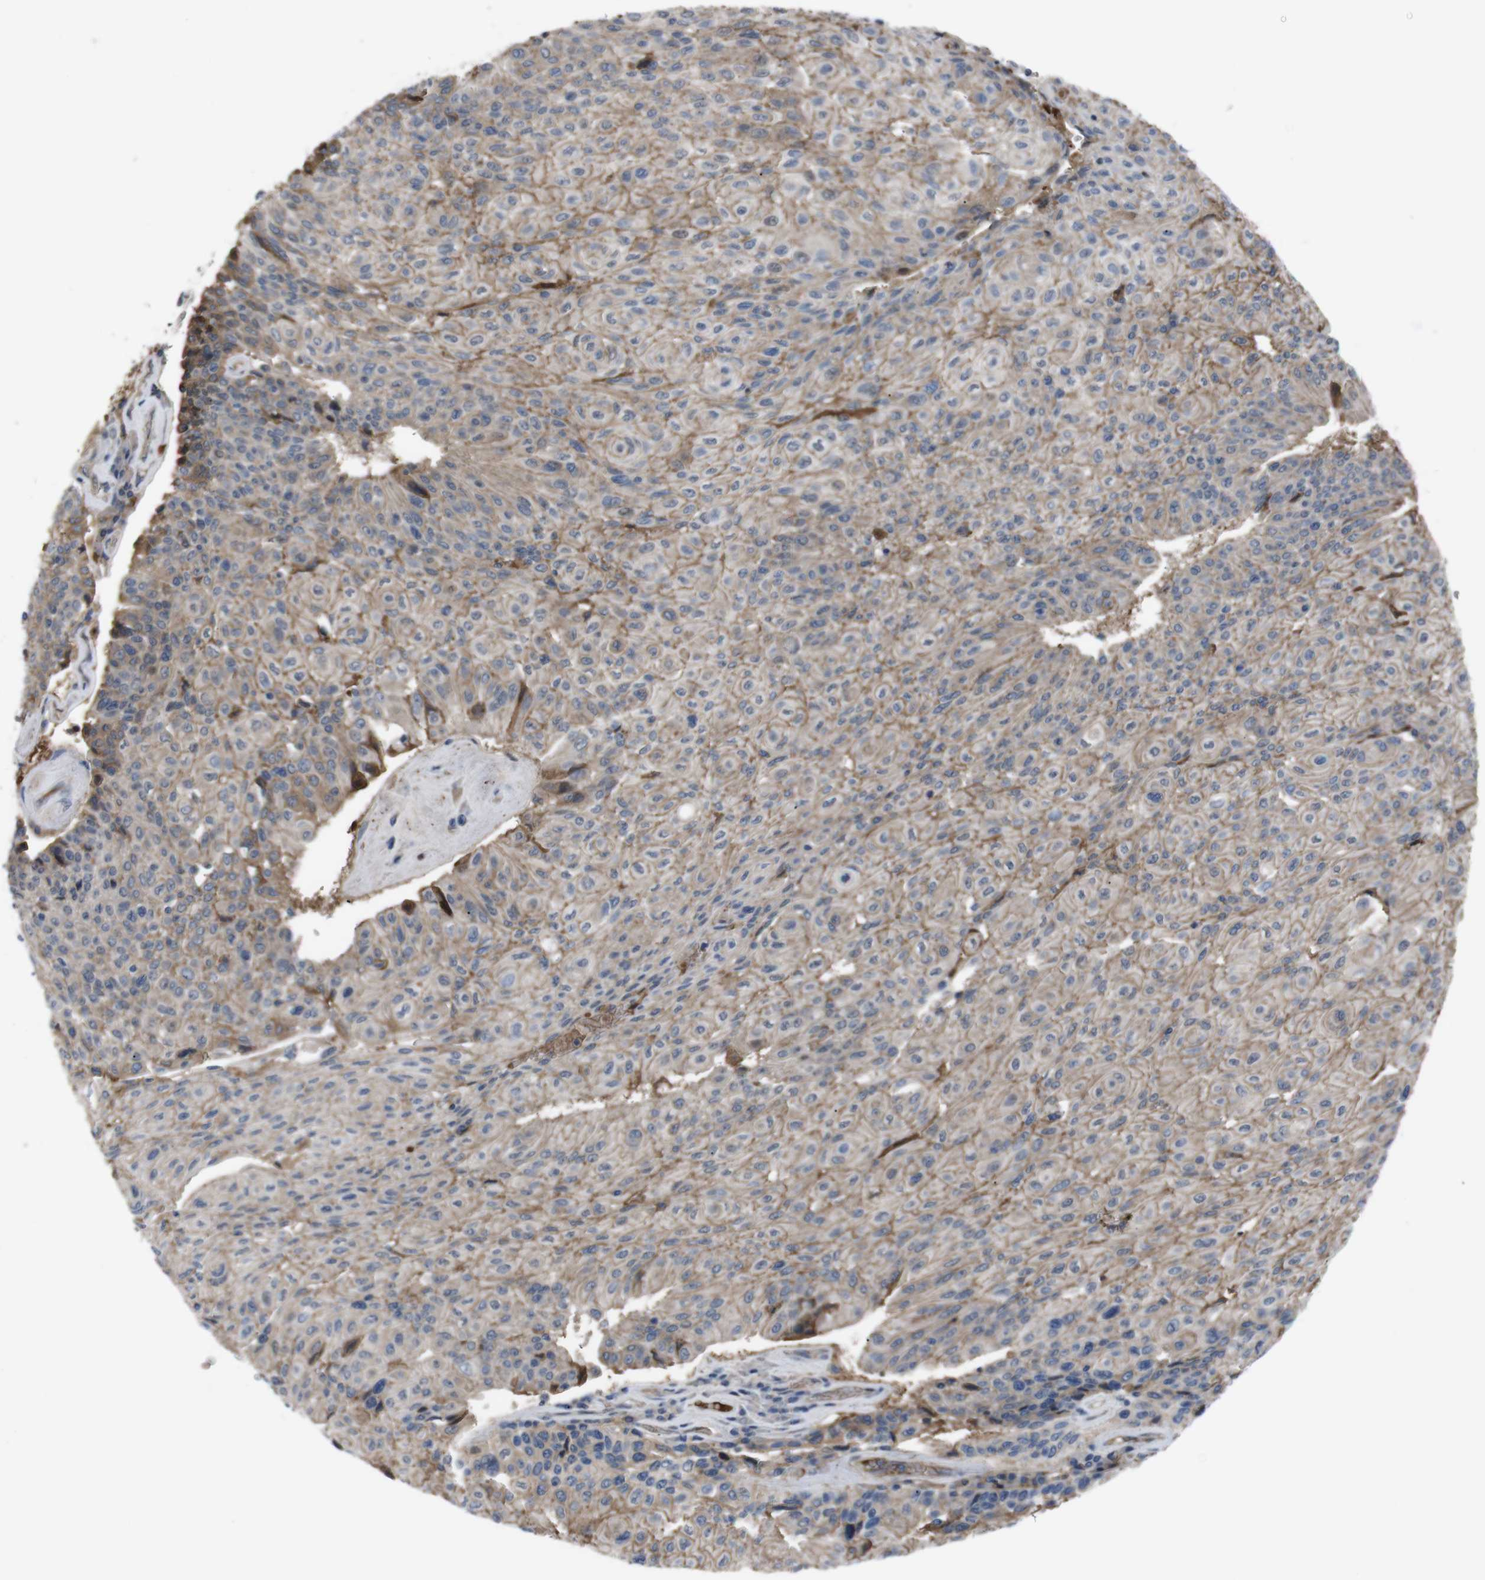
{"staining": {"intensity": "weak", "quantity": ">75%", "location": "cytoplasmic/membranous"}, "tissue": "urothelial cancer", "cell_type": "Tumor cells", "image_type": "cancer", "snomed": [{"axis": "morphology", "description": "Urothelial carcinoma, High grade"}, {"axis": "topography", "description": "Urinary bladder"}], "caption": "A photomicrograph of urothelial cancer stained for a protein exhibits weak cytoplasmic/membranous brown staining in tumor cells.", "gene": "SPTB", "patient": {"sex": "male", "age": 66}}